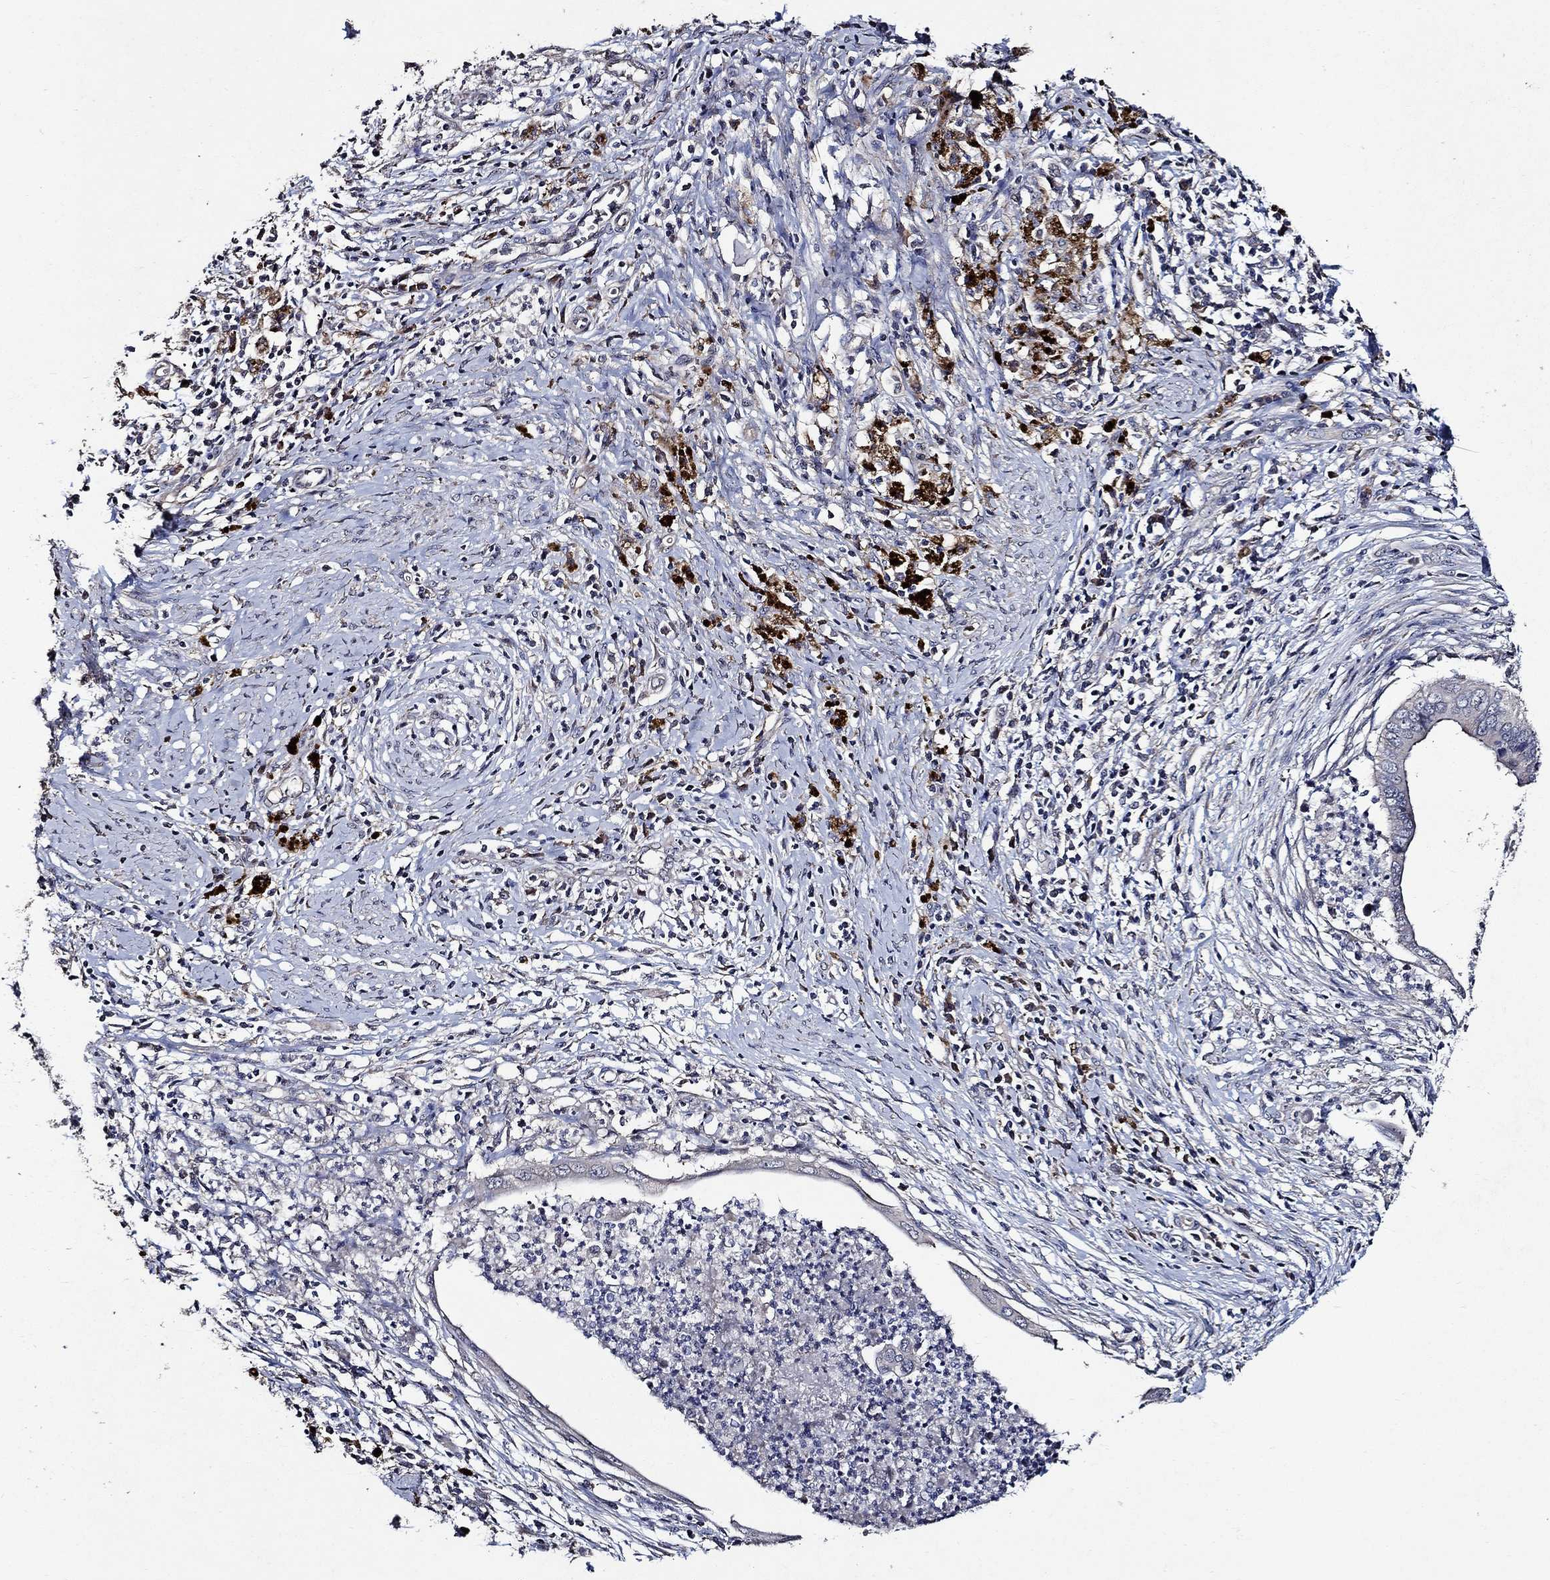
{"staining": {"intensity": "weak", "quantity": "<25%", "location": "cytoplasmic/membranous"}, "tissue": "cervical cancer", "cell_type": "Tumor cells", "image_type": "cancer", "snomed": [{"axis": "morphology", "description": "Adenocarcinoma, NOS"}, {"axis": "topography", "description": "Cervix"}], "caption": "This is an immunohistochemistry (IHC) histopathology image of cervical cancer (adenocarcinoma). There is no positivity in tumor cells.", "gene": "HAP1", "patient": {"sex": "female", "age": 42}}